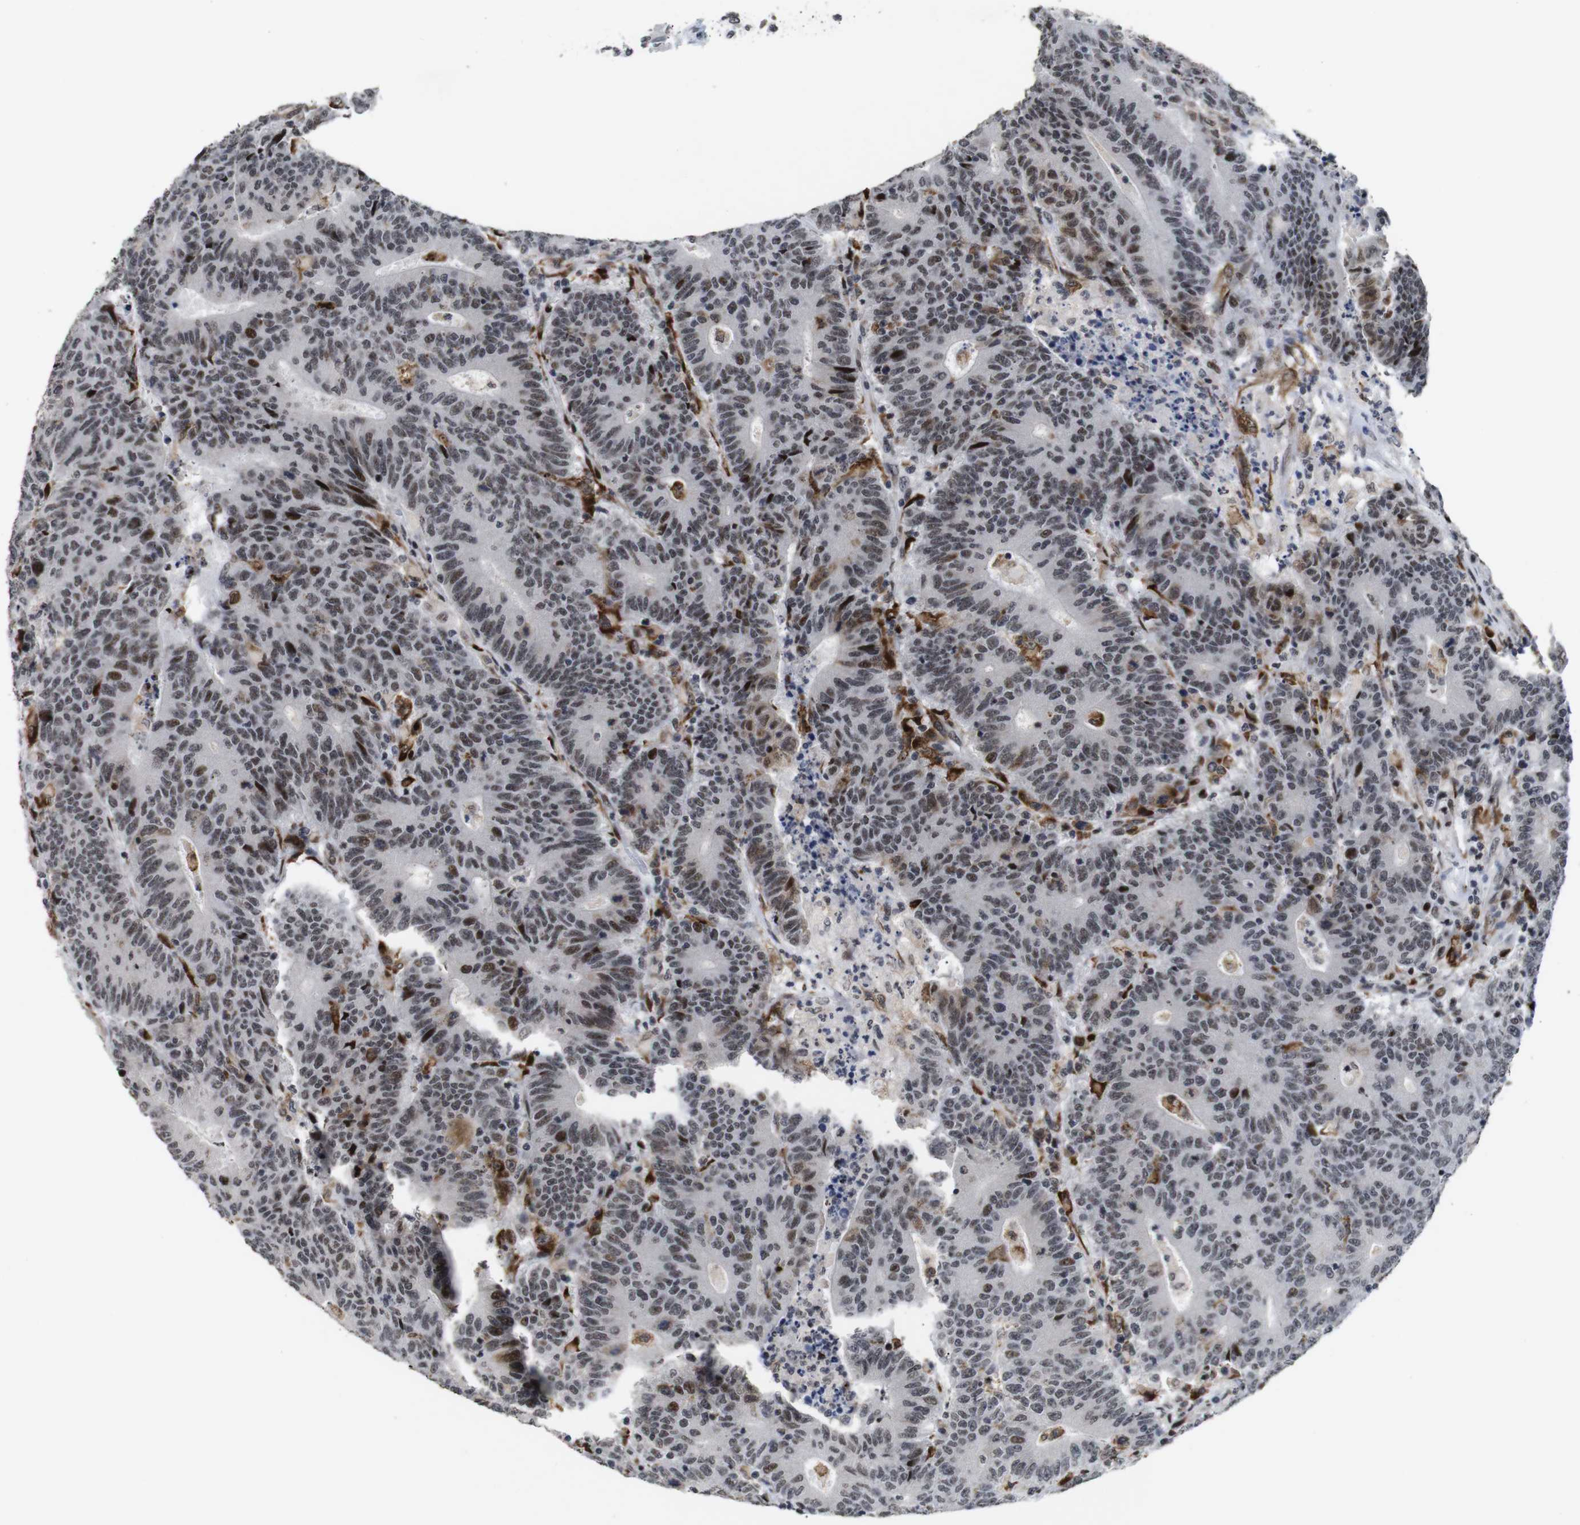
{"staining": {"intensity": "weak", "quantity": ">75%", "location": "nuclear"}, "tissue": "colorectal cancer", "cell_type": "Tumor cells", "image_type": "cancer", "snomed": [{"axis": "morphology", "description": "Normal tissue, NOS"}, {"axis": "morphology", "description": "Adenocarcinoma, NOS"}, {"axis": "topography", "description": "Colon"}], "caption": "Tumor cells demonstrate low levels of weak nuclear positivity in approximately >75% of cells in human colorectal cancer (adenocarcinoma). (DAB (3,3'-diaminobenzidine) = brown stain, brightfield microscopy at high magnification).", "gene": "EIF4G1", "patient": {"sex": "female", "age": 75}}